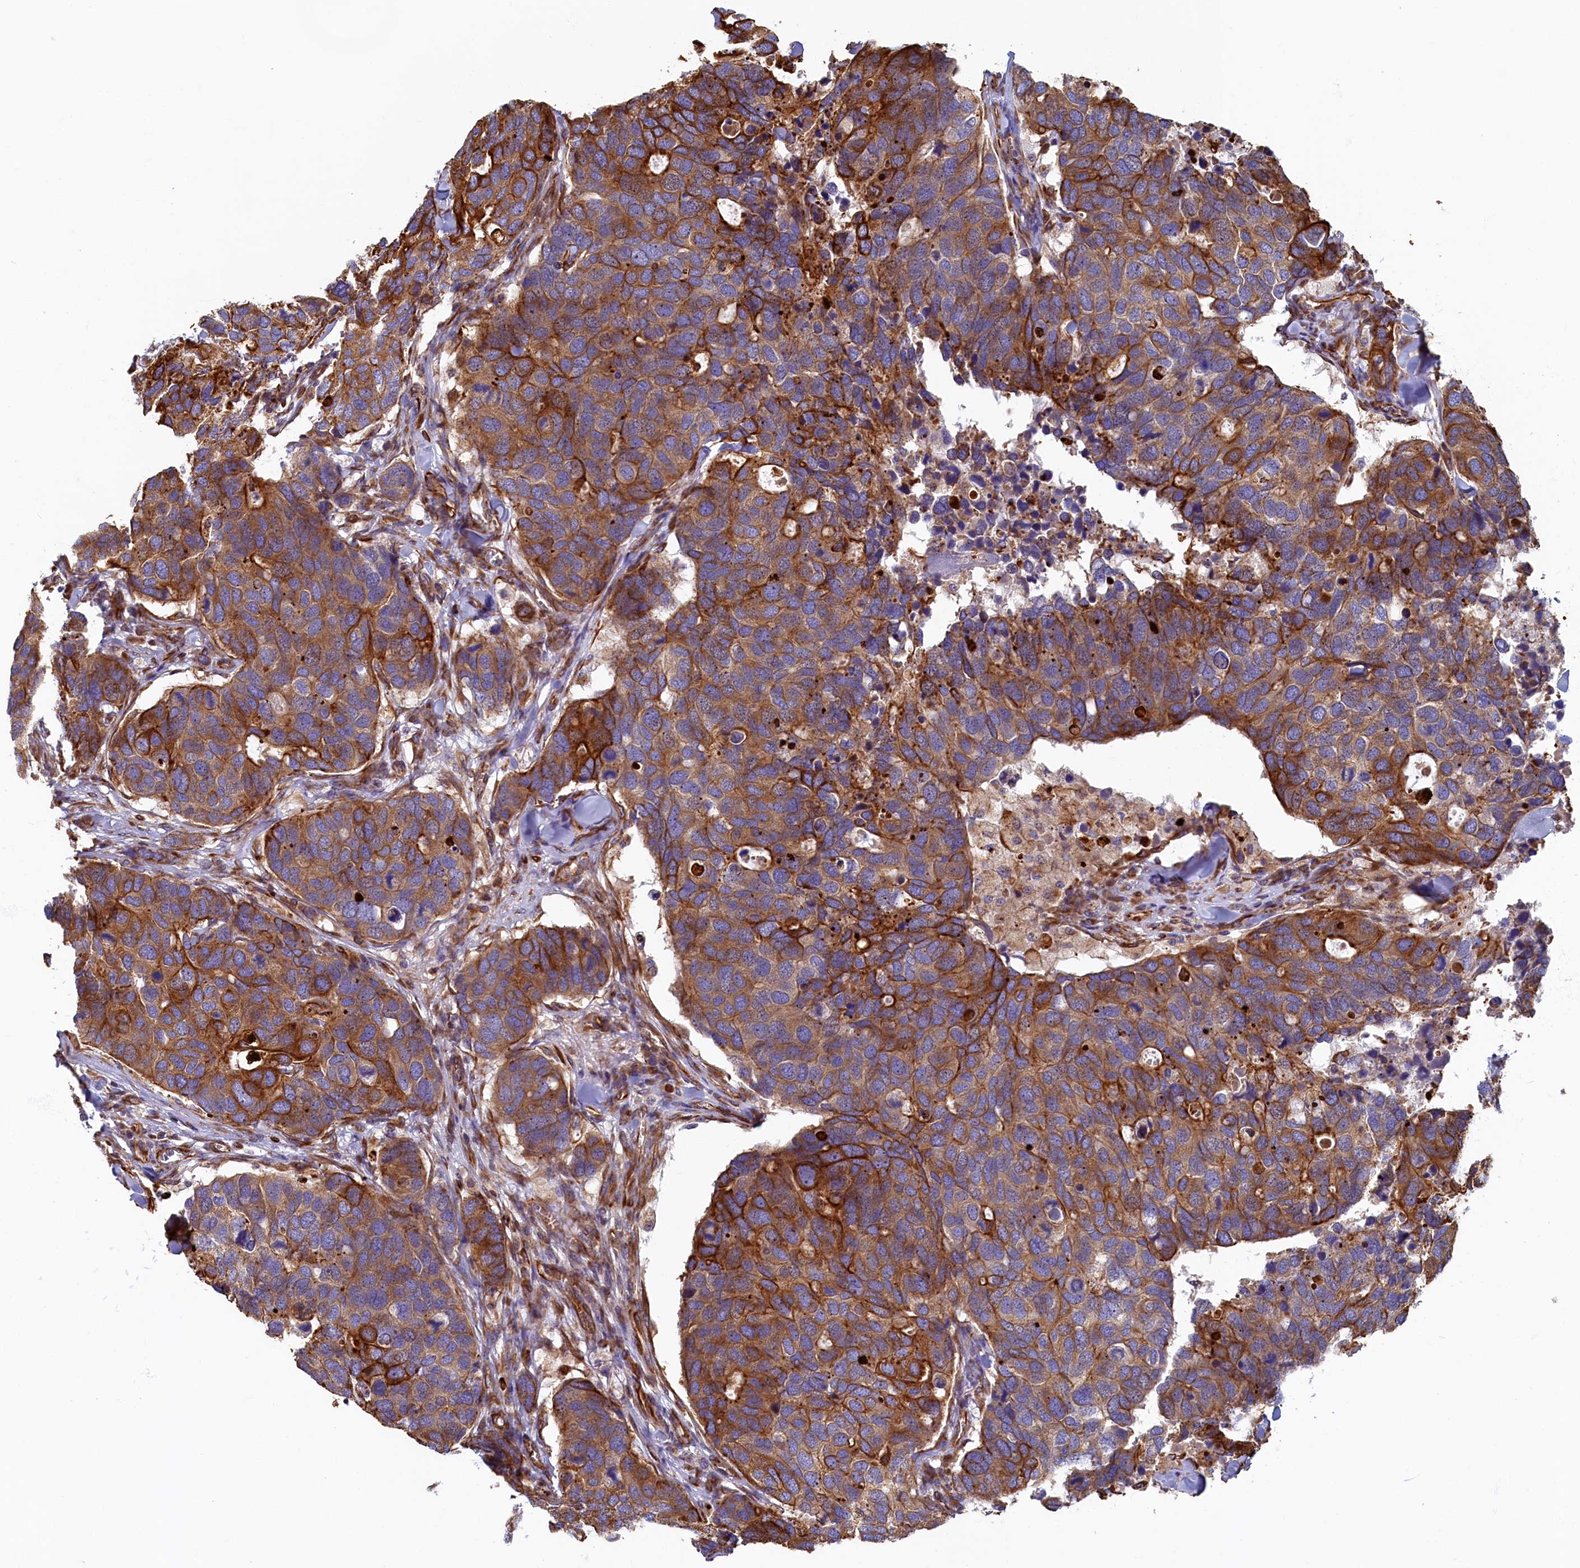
{"staining": {"intensity": "strong", "quantity": "25%-75%", "location": "cytoplasmic/membranous"}, "tissue": "breast cancer", "cell_type": "Tumor cells", "image_type": "cancer", "snomed": [{"axis": "morphology", "description": "Duct carcinoma"}, {"axis": "topography", "description": "Breast"}], "caption": "About 25%-75% of tumor cells in human breast cancer (infiltrating ductal carcinoma) show strong cytoplasmic/membranous protein staining as visualized by brown immunohistochemical staining.", "gene": "LRRC57", "patient": {"sex": "female", "age": 83}}